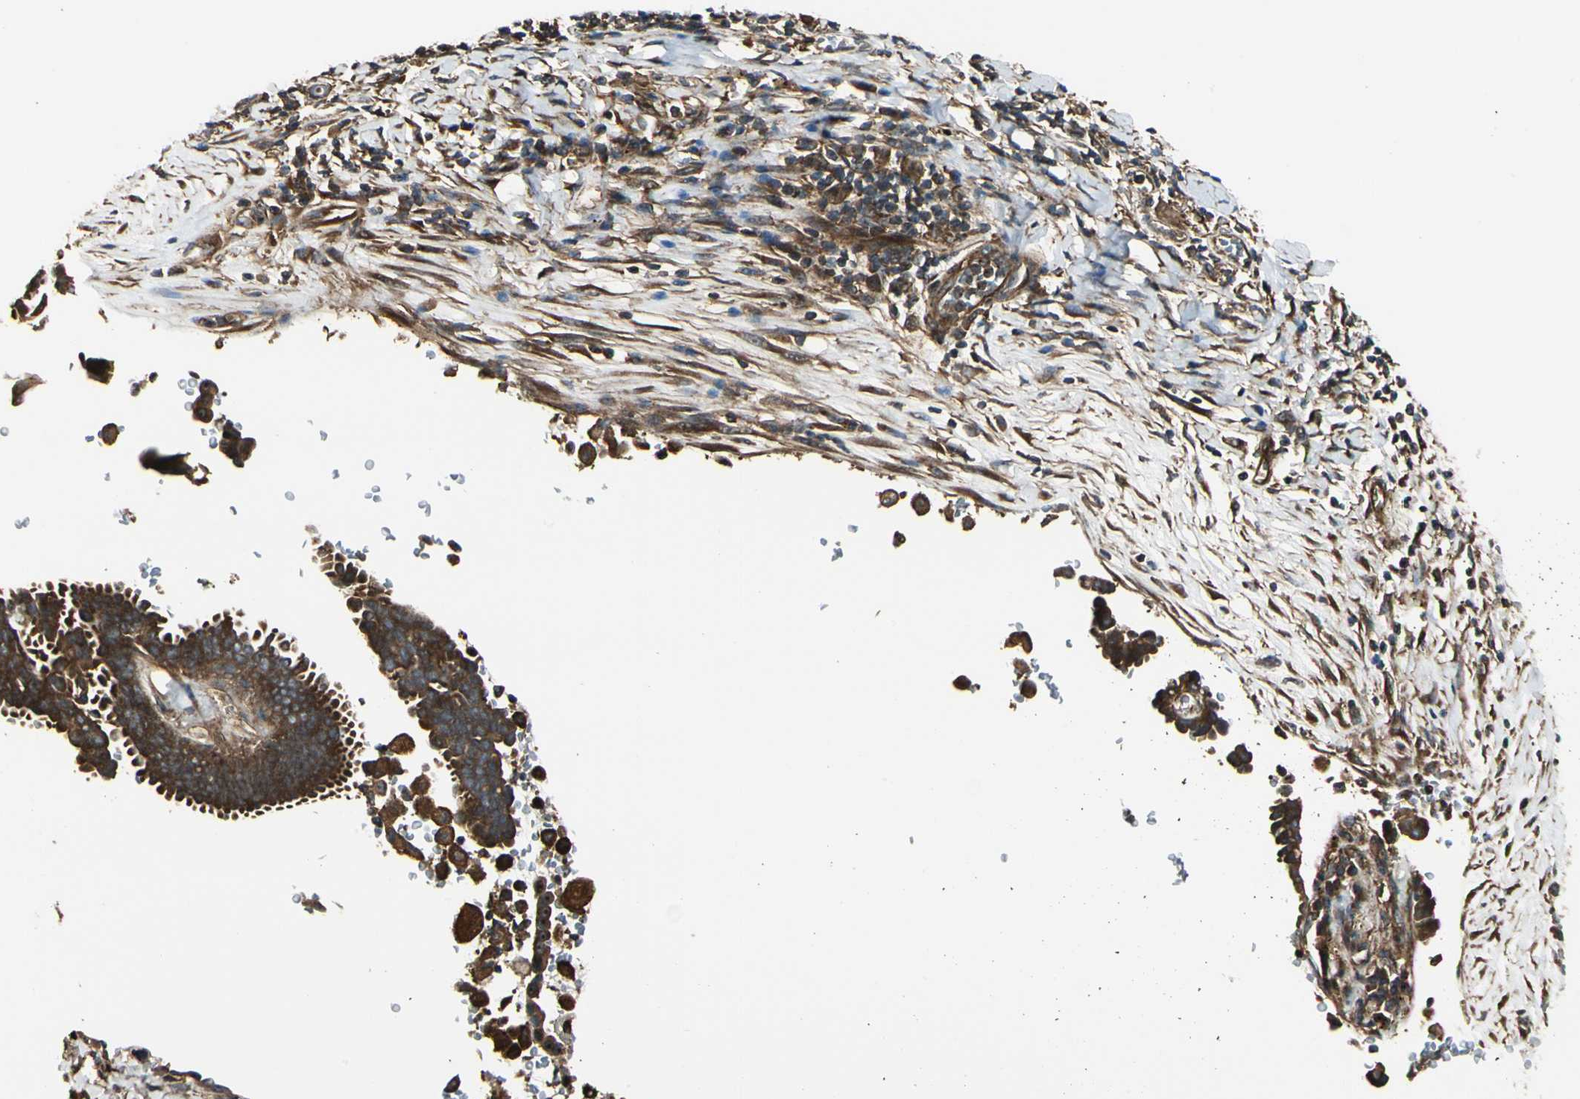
{"staining": {"intensity": "strong", "quantity": ">75%", "location": "cytoplasmic/membranous"}, "tissue": "lung cancer", "cell_type": "Tumor cells", "image_type": "cancer", "snomed": [{"axis": "morphology", "description": "Adenocarcinoma, NOS"}, {"axis": "topography", "description": "Lung"}], "caption": "This is an image of IHC staining of lung cancer (adenocarcinoma), which shows strong positivity in the cytoplasmic/membranous of tumor cells.", "gene": "FKBP15", "patient": {"sex": "female", "age": 64}}